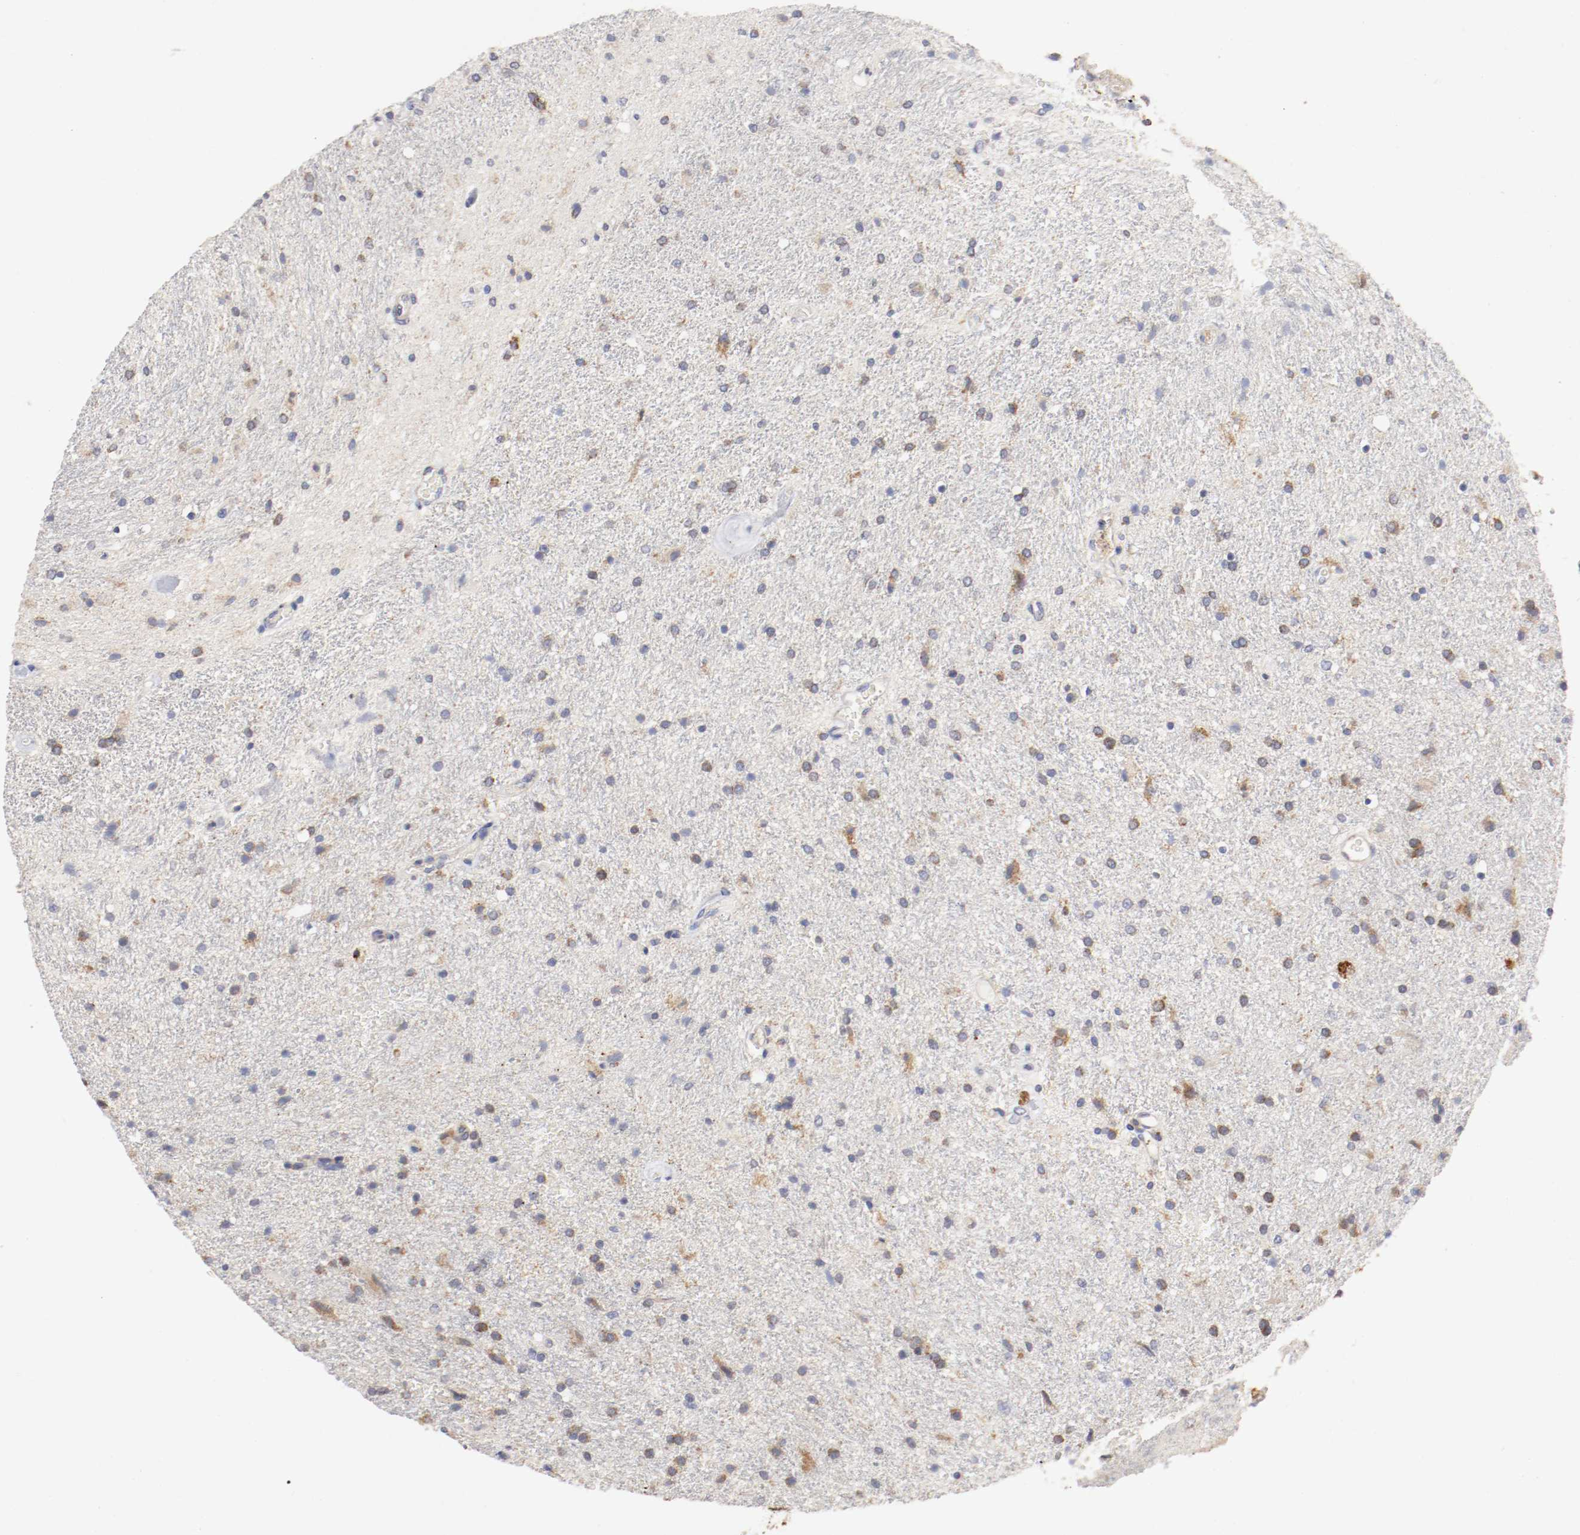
{"staining": {"intensity": "moderate", "quantity": "25%-75%", "location": "cytoplasmic/membranous"}, "tissue": "glioma", "cell_type": "Tumor cells", "image_type": "cancer", "snomed": [{"axis": "morphology", "description": "Normal tissue, NOS"}, {"axis": "morphology", "description": "Glioma, malignant, High grade"}, {"axis": "topography", "description": "Cerebral cortex"}], "caption": "High-power microscopy captured an immunohistochemistry image of malignant glioma (high-grade), revealing moderate cytoplasmic/membranous expression in about 25%-75% of tumor cells.", "gene": "TRAF2", "patient": {"sex": "male", "age": 56}}